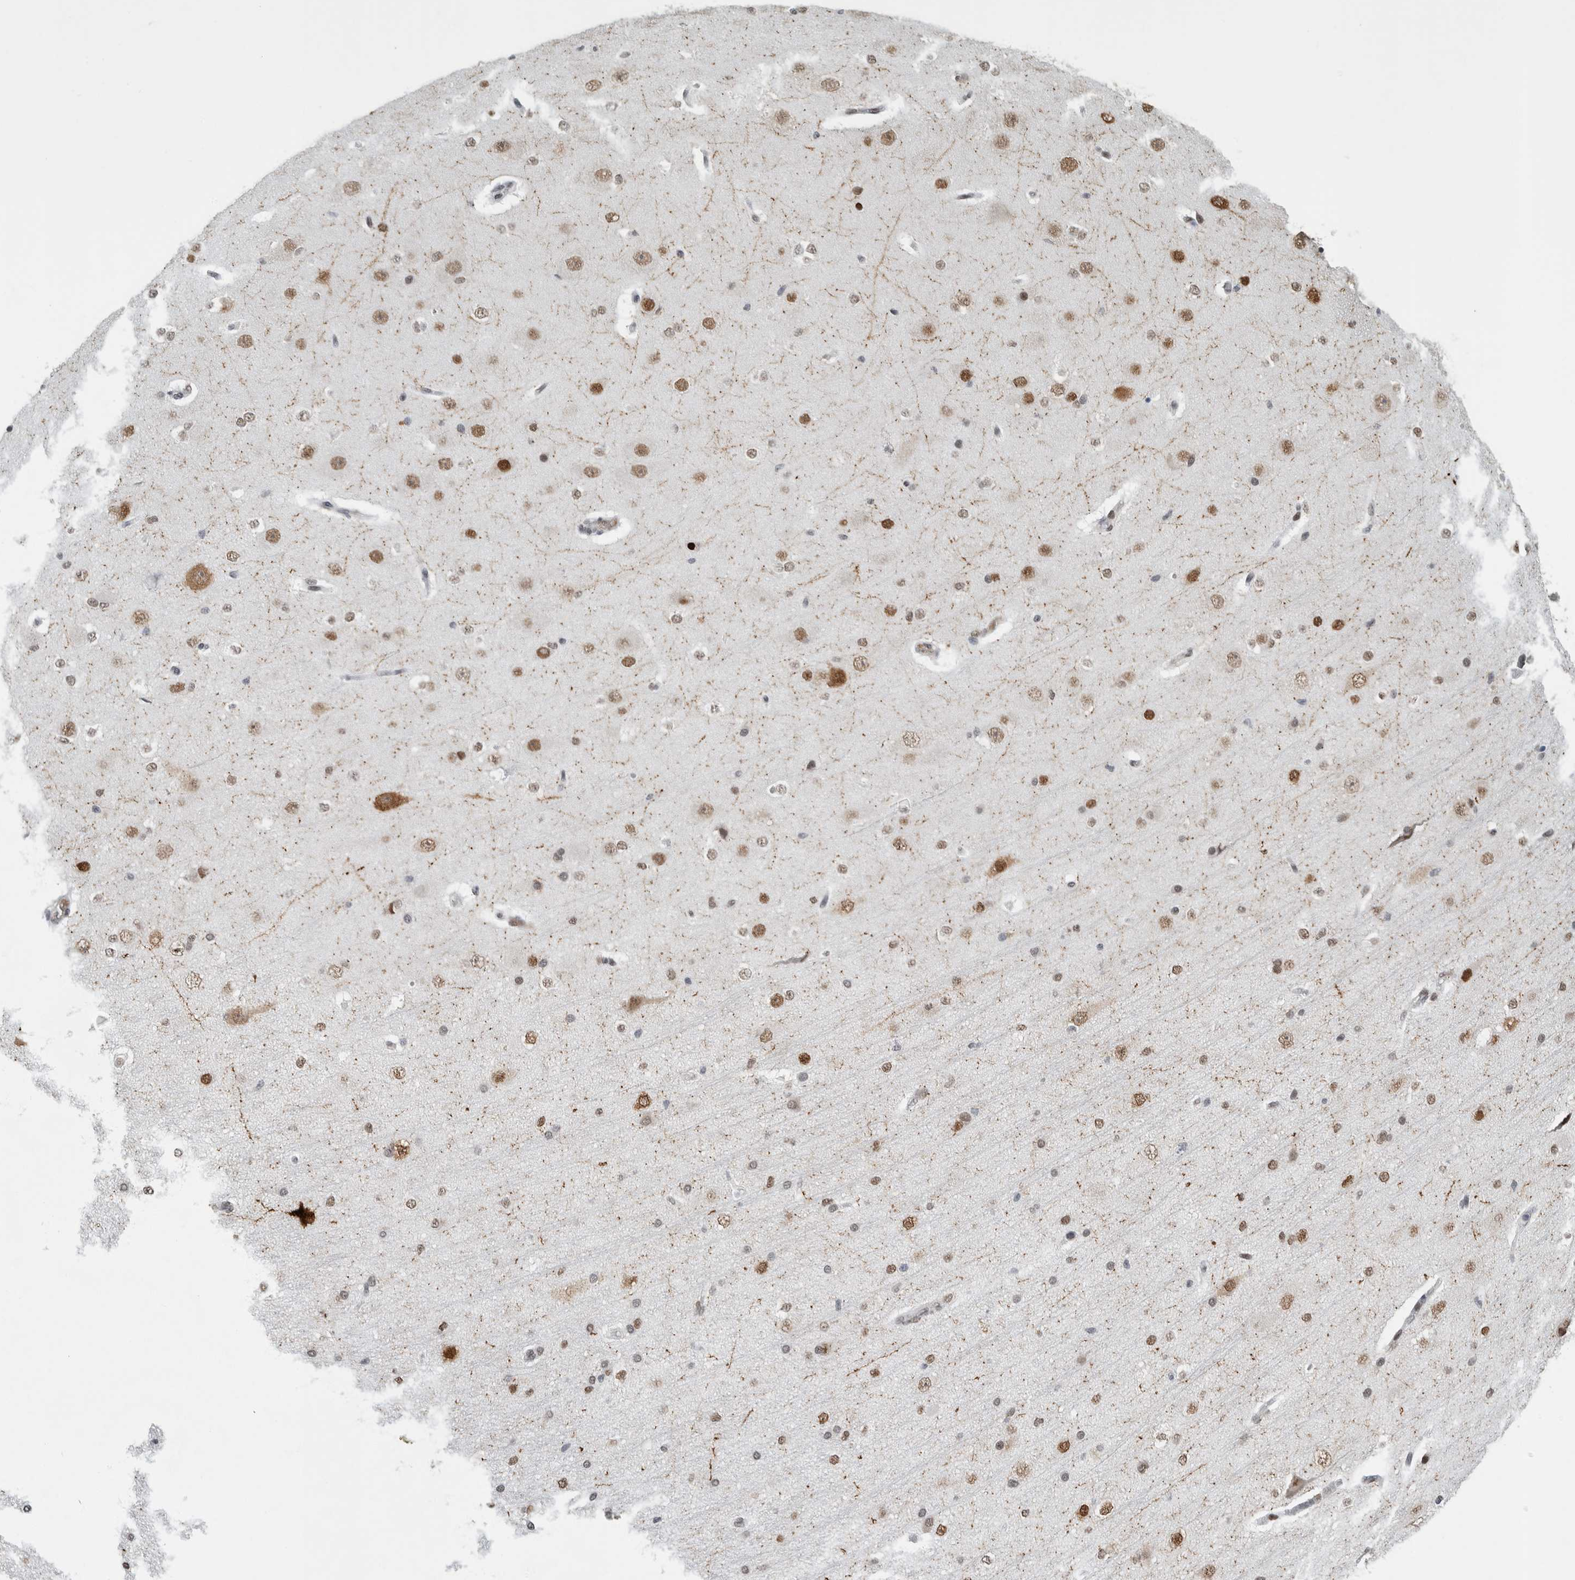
{"staining": {"intensity": "negative", "quantity": "none", "location": "none"}, "tissue": "cerebral cortex", "cell_type": "Endothelial cells", "image_type": "normal", "snomed": [{"axis": "morphology", "description": "Normal tissue, NOS"}, {"axis": "morphology", "description": "Developmental malformation"}, {"axis": "topography", "description": "Cerebral cortex"}], "caption": "Micrograph shows no significant protein staining in endothelial cells of benign cerebral cortex. (Brightfield microscopy of DAB IHC at high magnification).", "gene": "HNRNPR", "patient": {"sex": "female", "age": 30}}